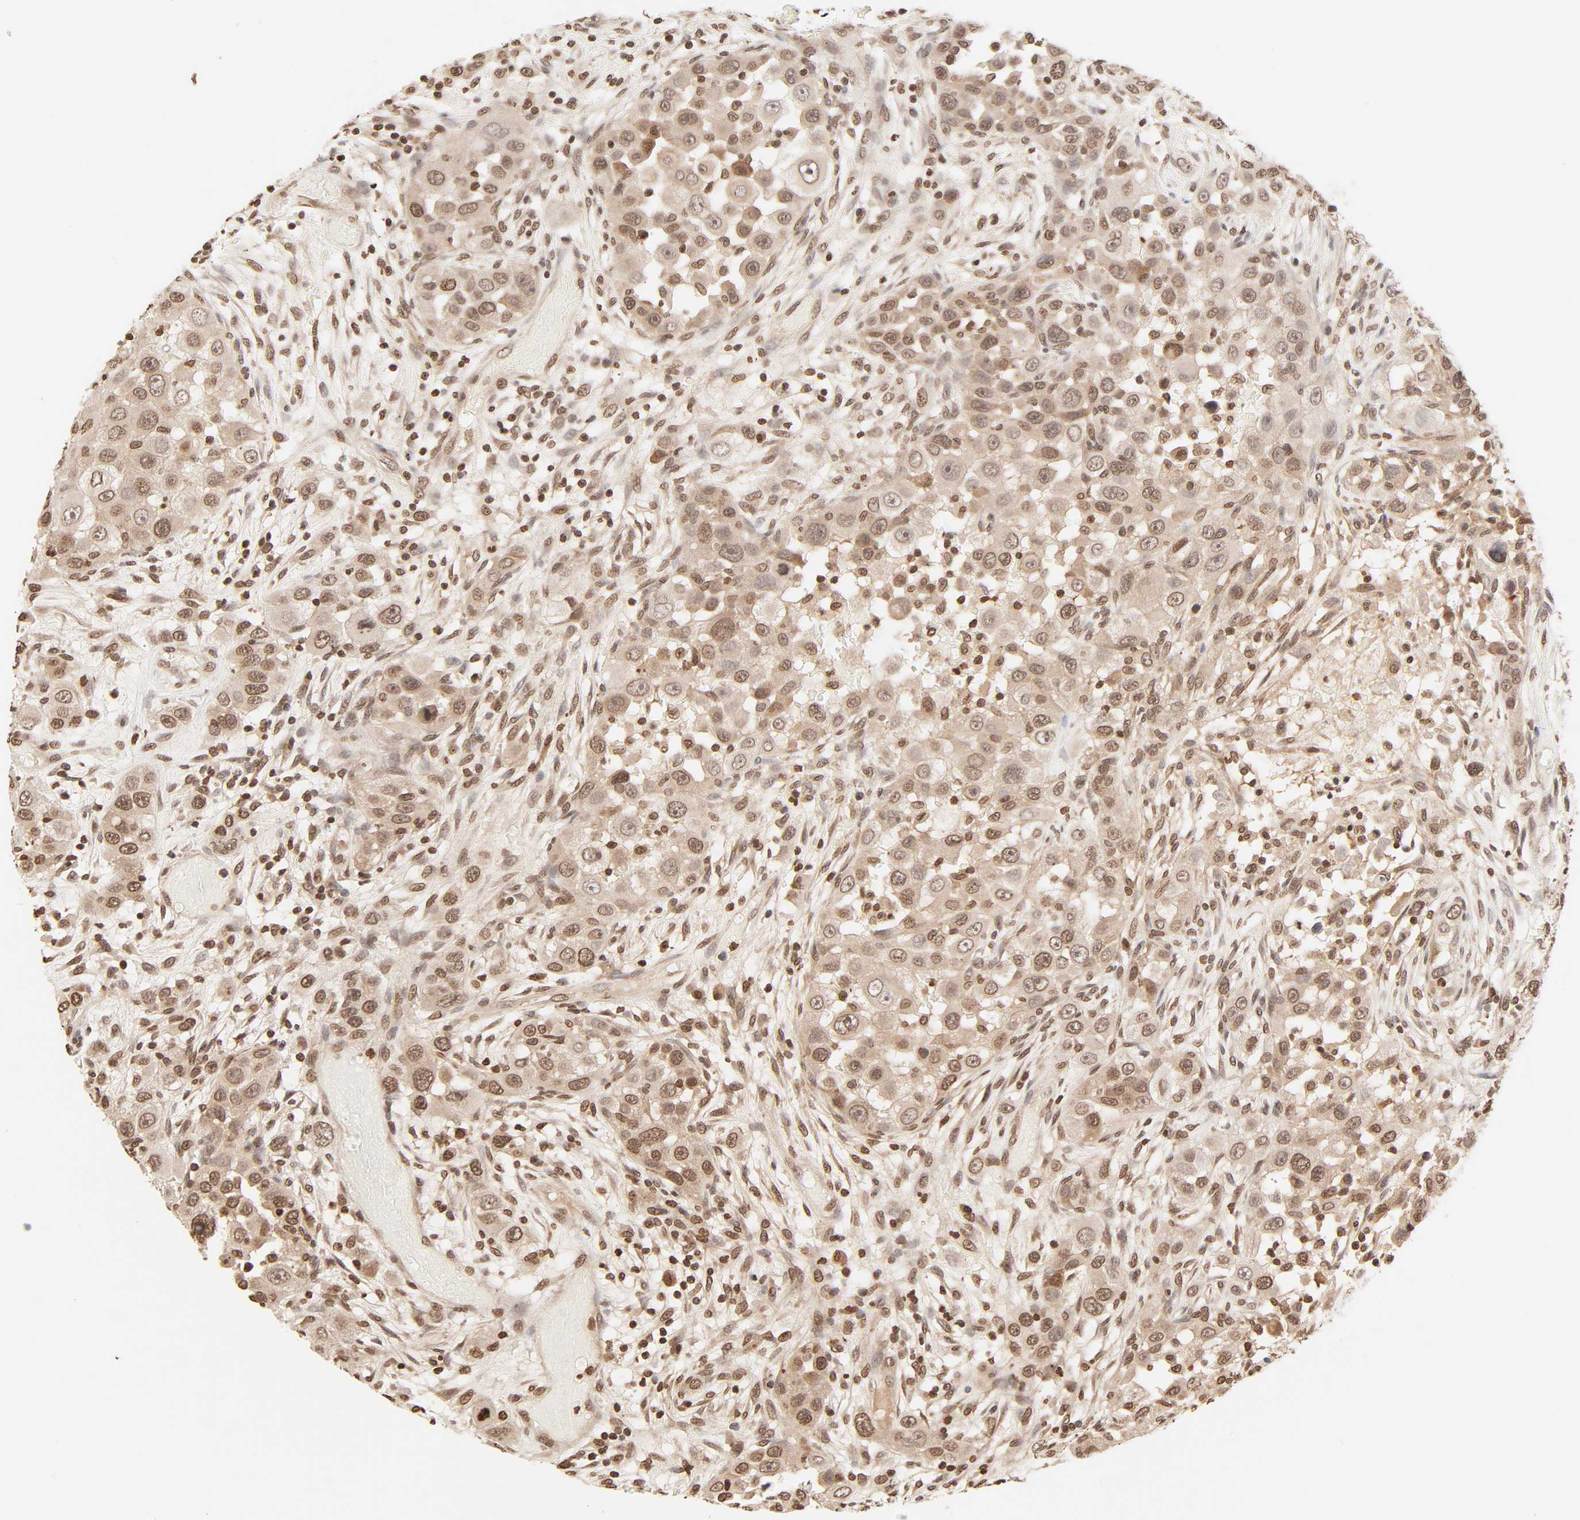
{"staining": {"intensity": "moderate", "quantity": ">75%", "location": "cytoplasmic/membranous,nuclear"}, "tissue": "head and neck cancer", "cell_type": "Tumor cells", "image_type": "cancer", "snomed": [{"axis": "morphology", "description": "Carcinoma, NOS"}, {"axis": "topography", "description": "Head-Neck"}], "caption": "Moderate cytoplasmic/membranous and nuclear protein positivity is seen in approximately >75% of tumor cells in head and neck carcinoma.", "gene": "TBL1X", "patient": {"sex": "male", "age": 87}}